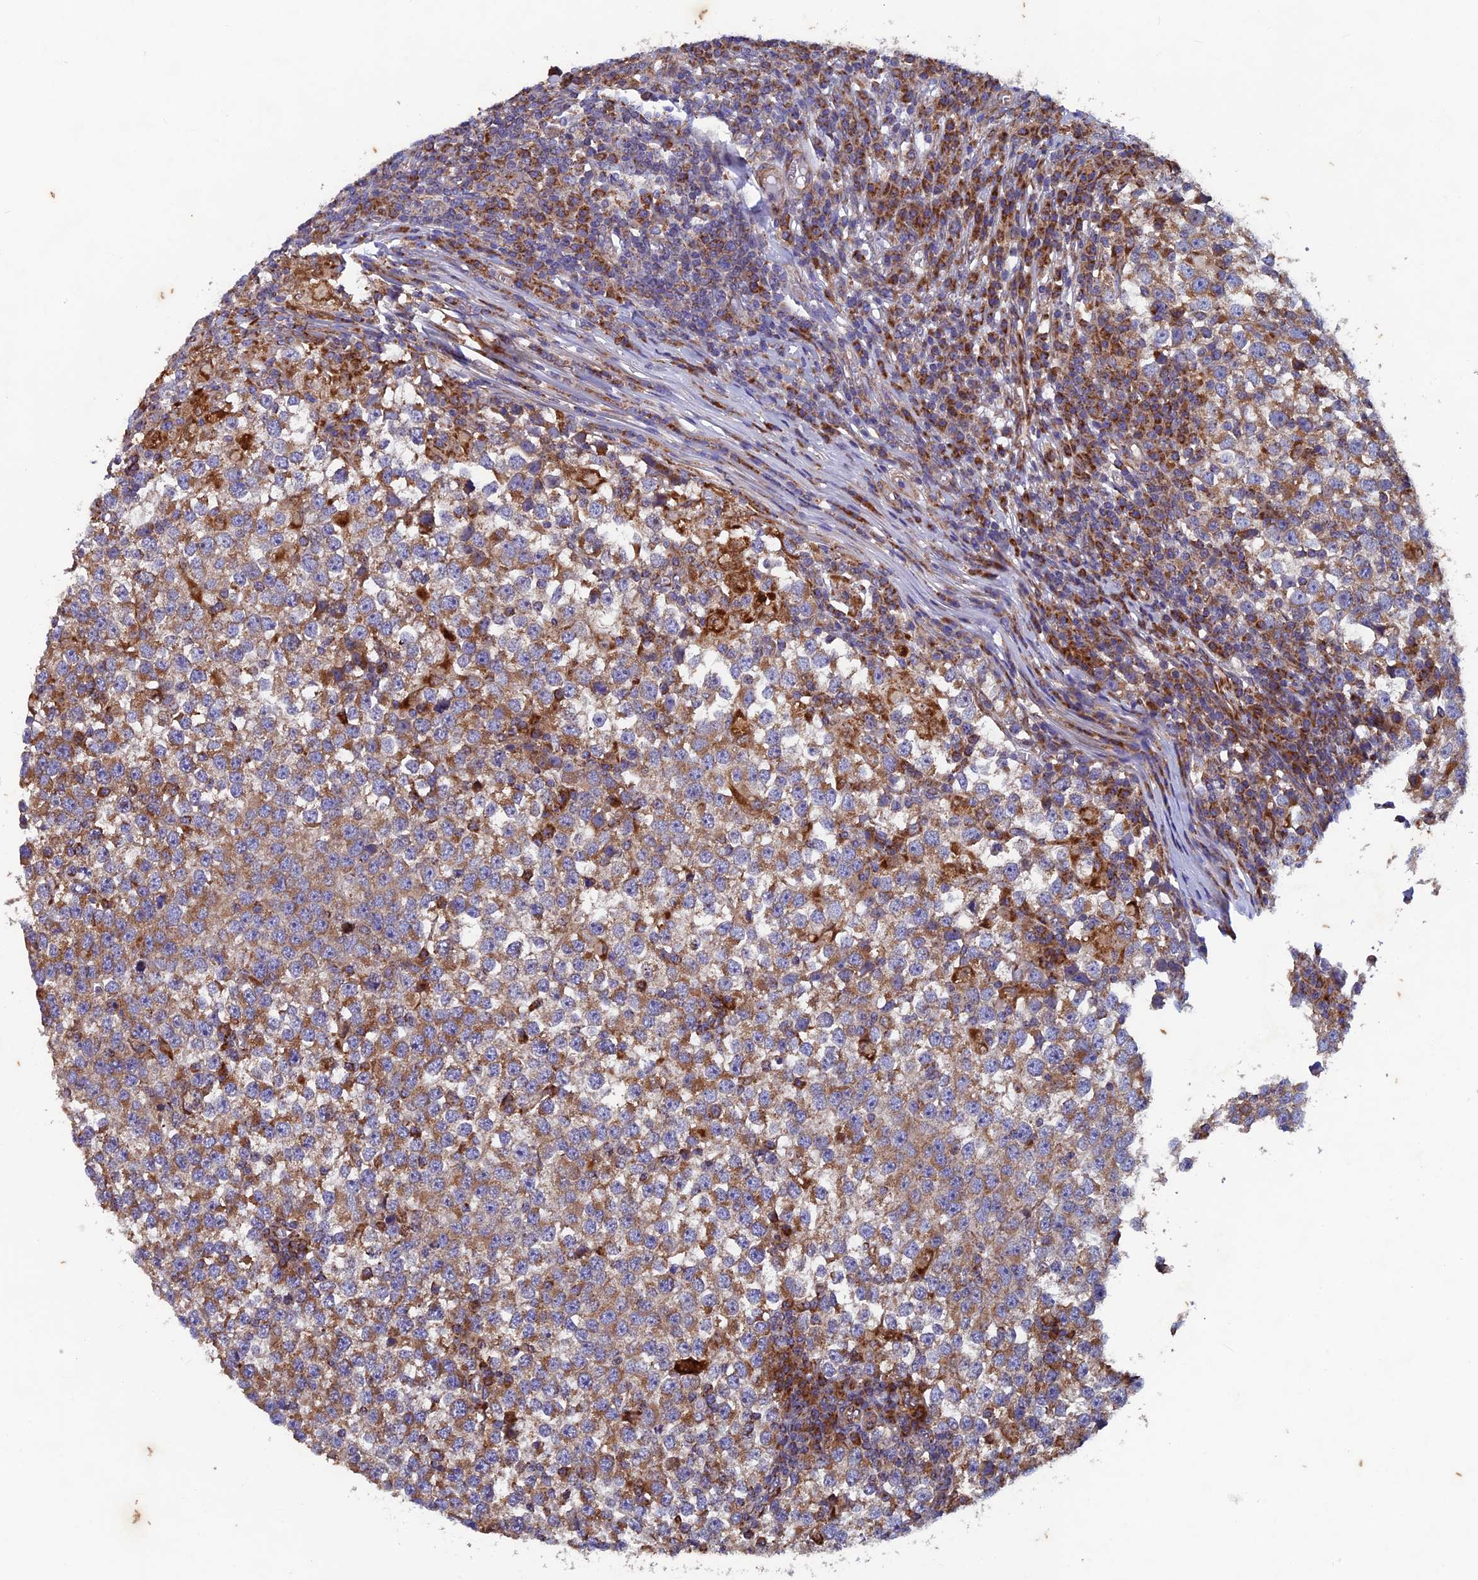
{"staining": {"intensity": "moderate", "quantity": "25%-75%", "location": "cytoplasmic/membranous"}, "tissue": "testis cancer", "cell_type": "Tumor cells", "image_type": "cancer", "snomed": [{"axis": "morphology", "description": "Seminoma, NOS"}, {"axis": "topography", "description": "Testis"}], "caption": "Immunohistochemistry (IHC) (DAB) staining of testis cancer exhibits moderate cytoplasmic/membranous protein expression in about 25%-75% of tumor cells.", "gene": "AP4S1", "patient": {"sex": "male", "age": 65}}